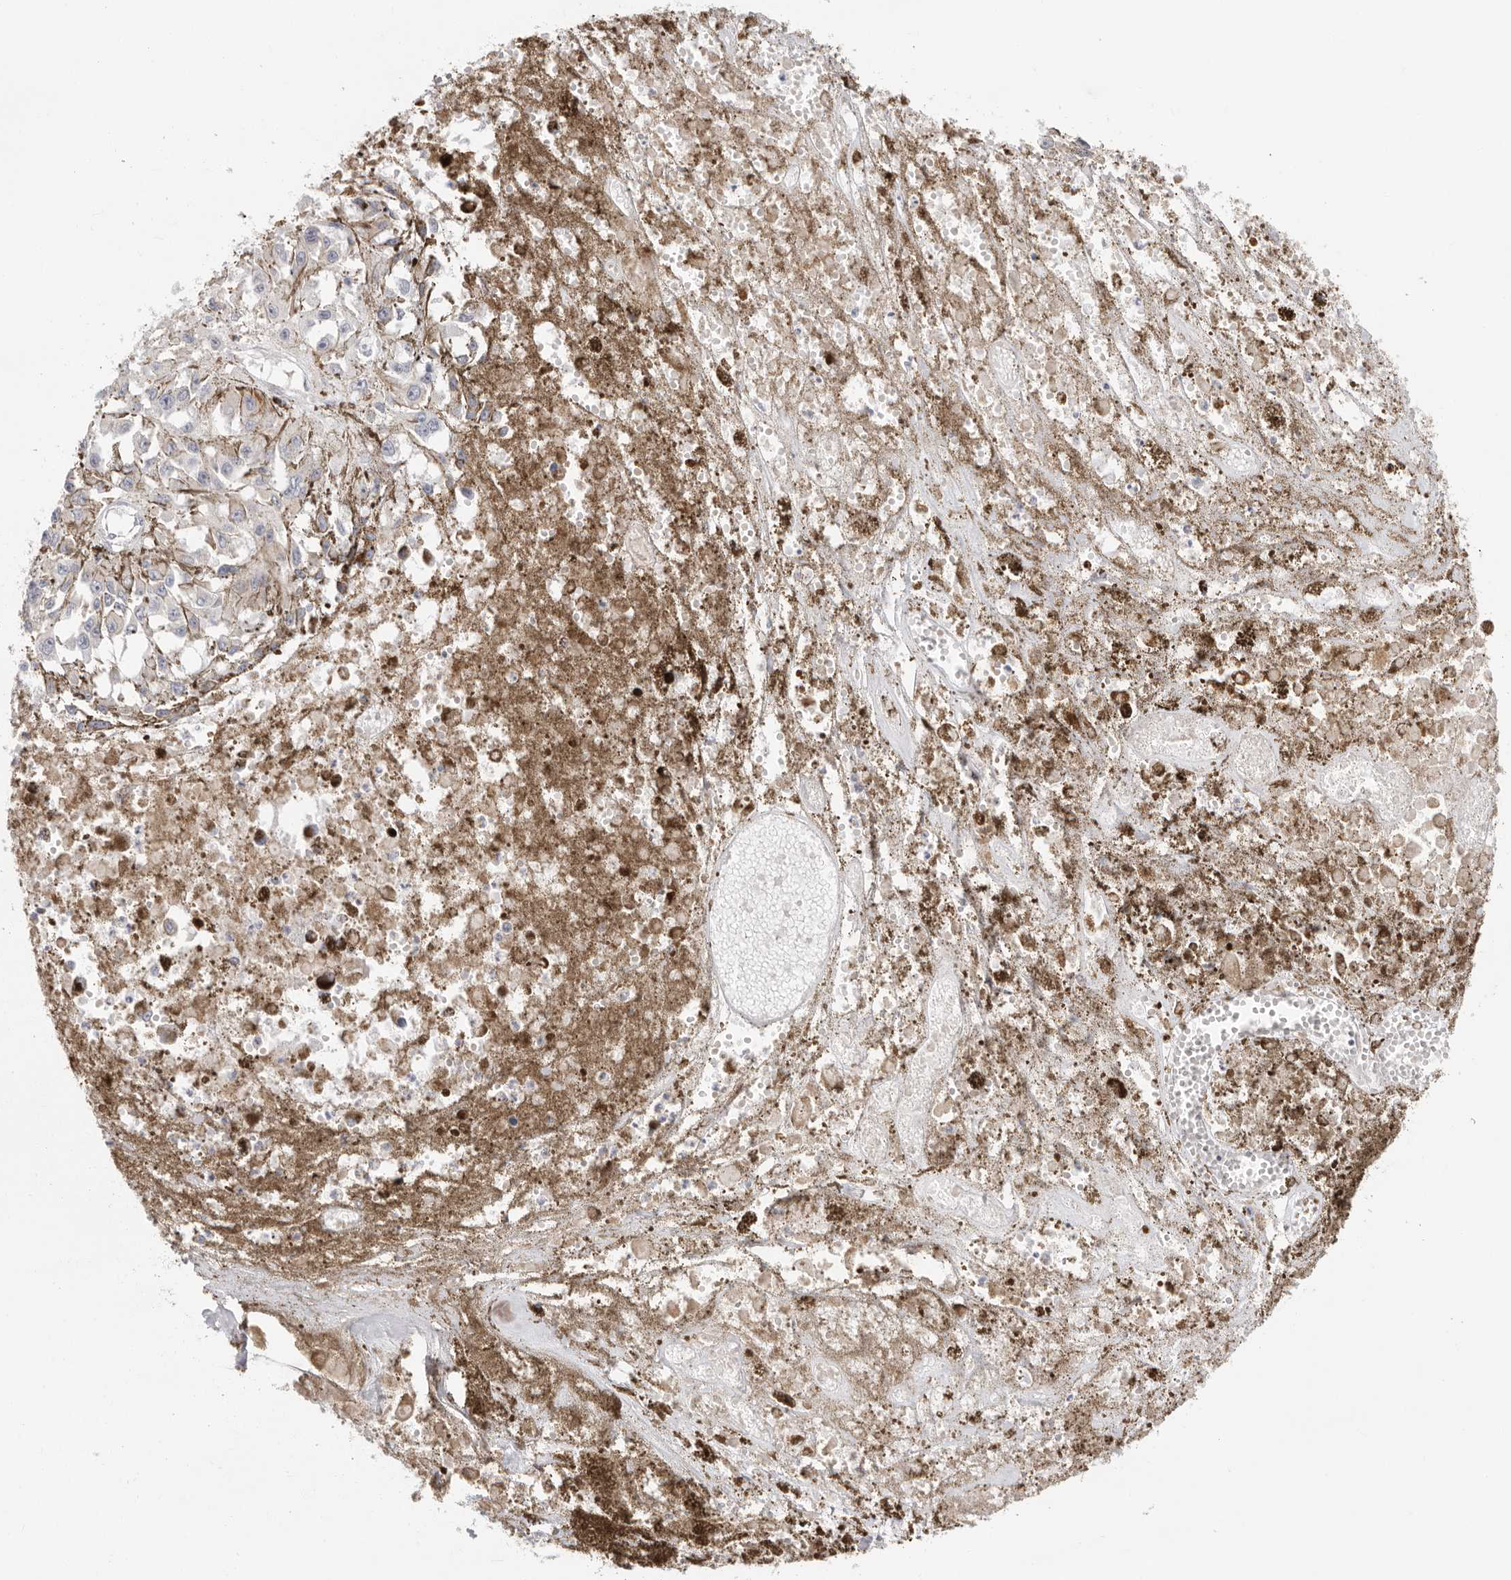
{"staining": {"intensity": "negative", "quantity": "none", "location": "none"}, "tissue": "melanoma", "cell_type": "Tumor cells", "image_type": "cancer", "snomed": [{"axis": "morphology", "description": "Malignant melanoma, Metastatic site"}, {"axis": "topography", "description": "Lymph node"}], "caption": "Tumor cells show no significant protein expression in melanoma.", "gene": "USH1C", "patient": {"sex": "male", "age": 59}}